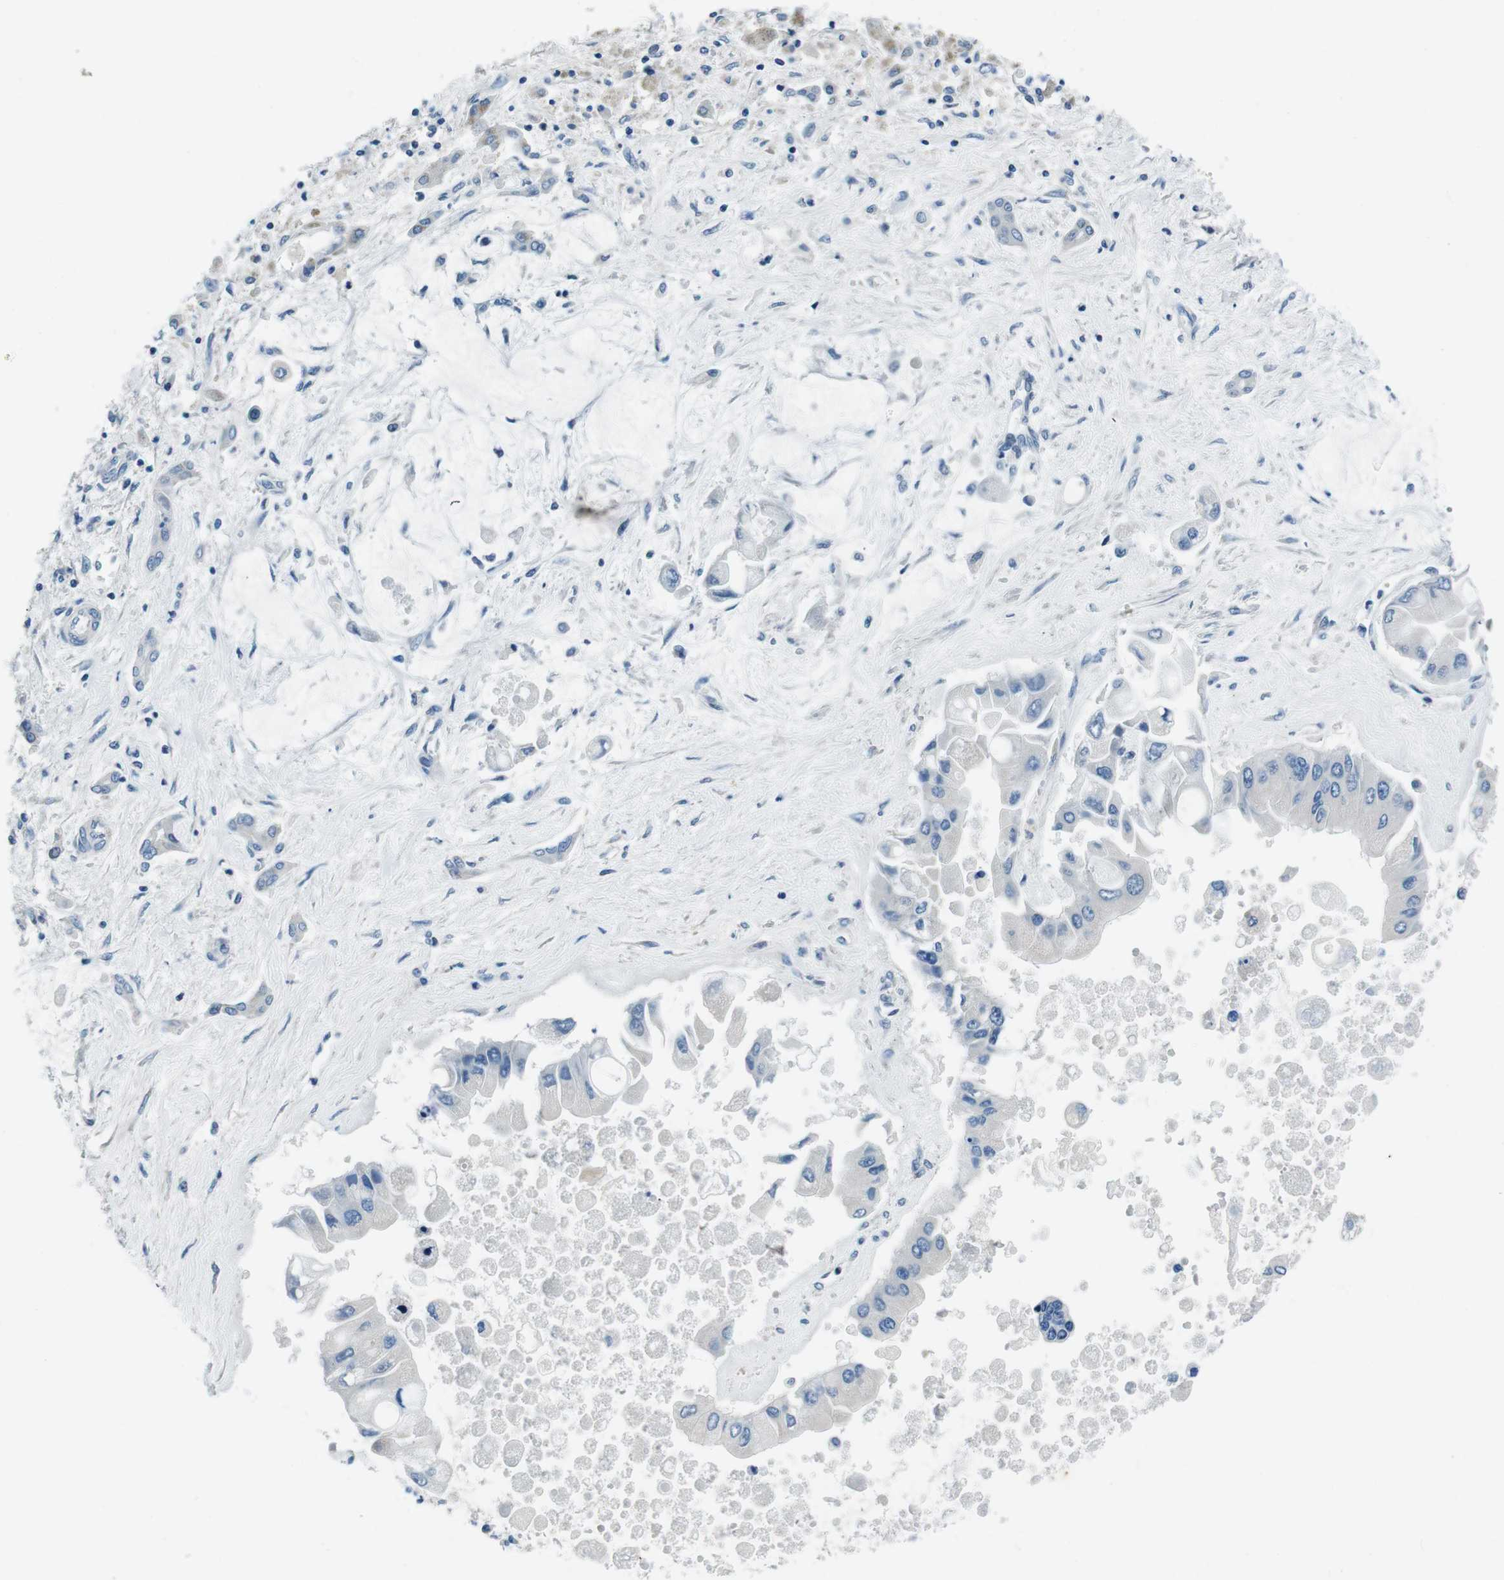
{"staining": {"intensity": "negative", "quantity": "none", "location": "none"}, "tissue": "liver cancer", "cell_type": "Tumor cells", "image_type": "cancer", "snomed": [{"axis": "morphology", "description": "Cholangiocarcinoma"}, {"axis": "topography", "description": "Liver"}], "caption": "Photomicrograph shows no significant protein positivity in tumor cells of liver cancer.", "gene": "CASQ1", "patient": {"sex": "male", "age": 50}}